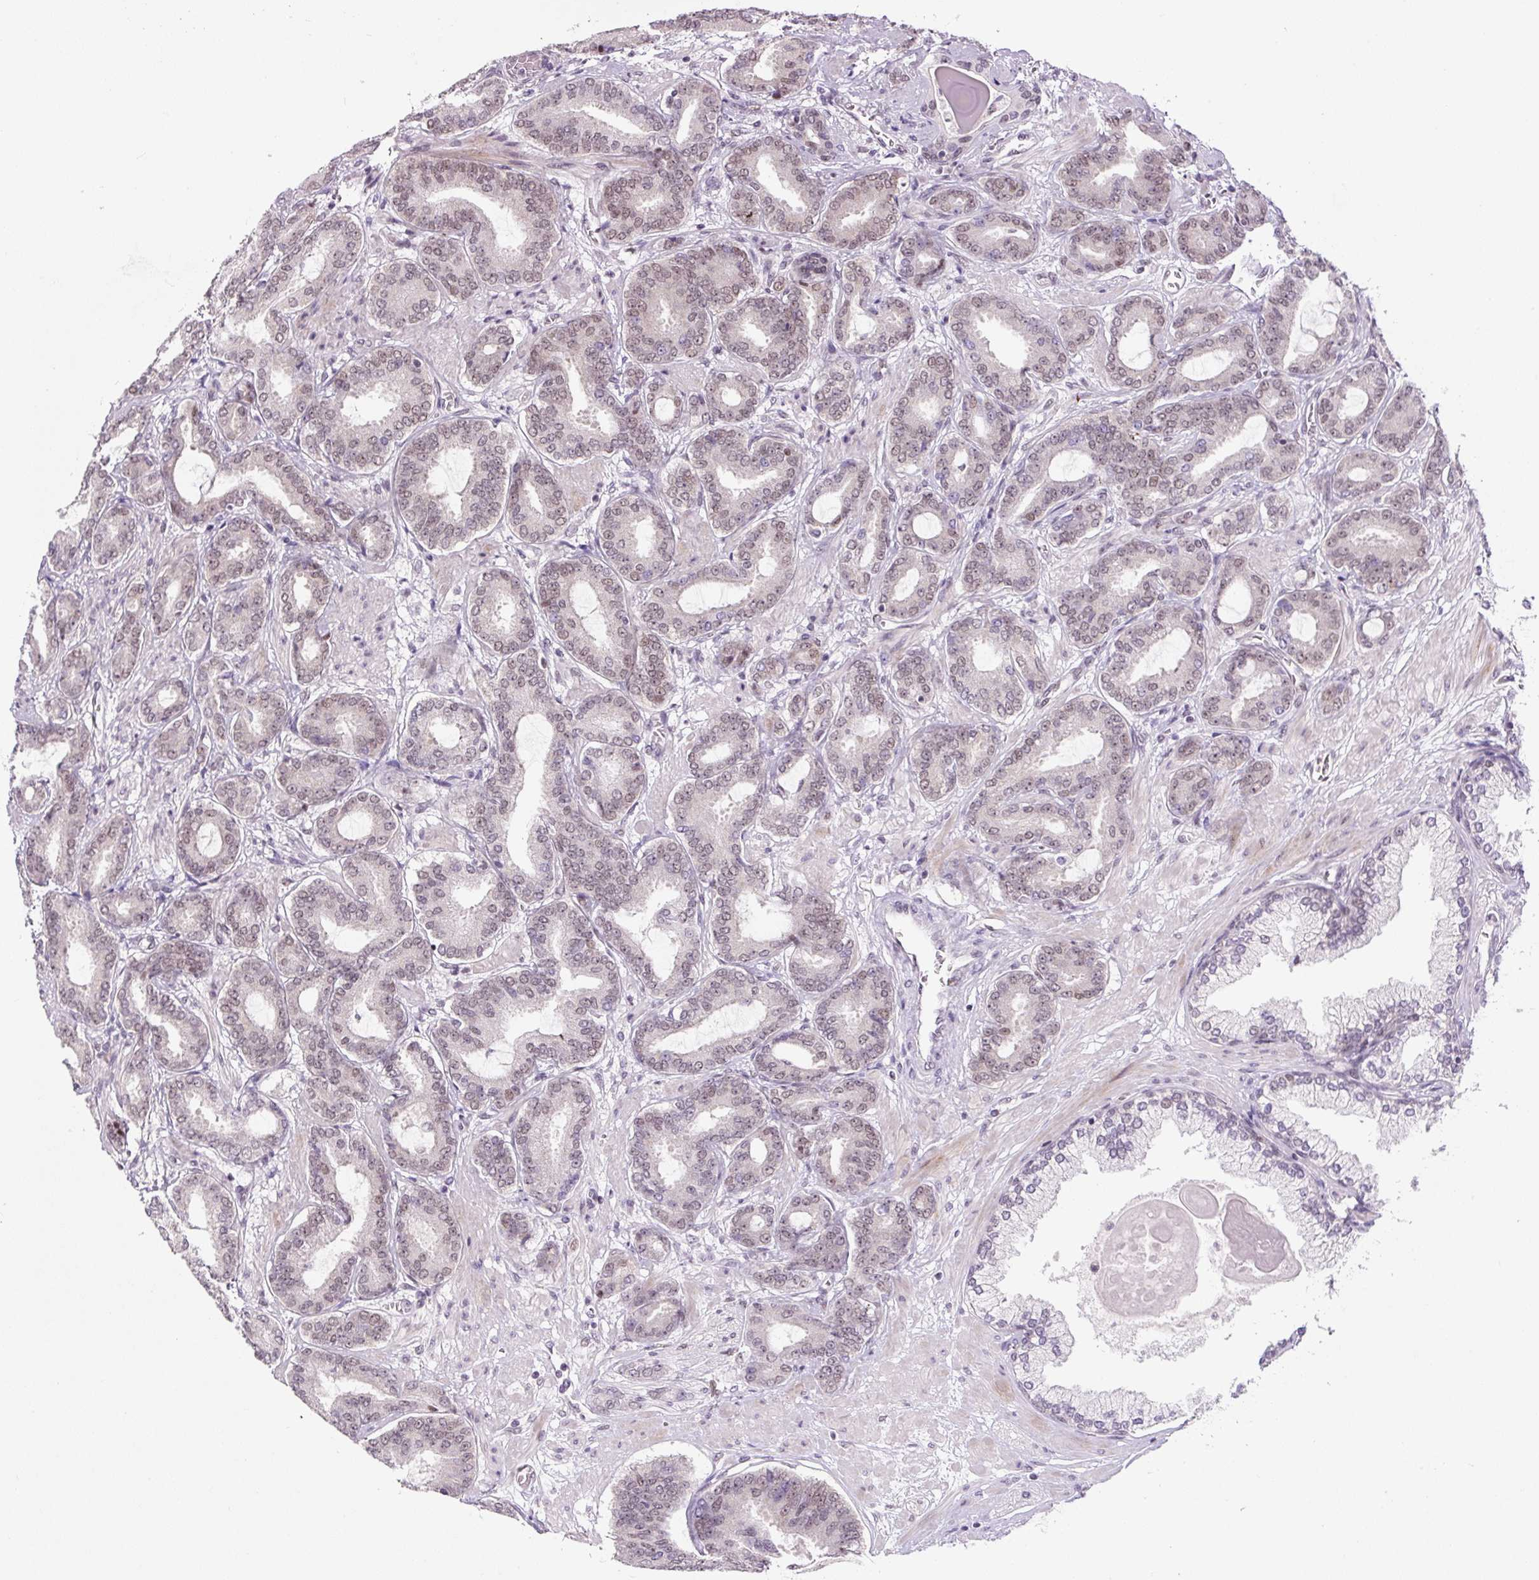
{"staining": {"intensity": "weak", "quantity": ">75%", "location": "nuclear"}, "tissue": "prostate cancer", "cell_type": "Tumor cells", "image_type": "cancer", "snomed": [{"axis": "morphology", "description": "Adenocarcinoma, Low grade"}, {"axis": "topography", "description": "Prostate and seminal vesicle, NOS"}], "caption": "DAB (3,3'-diaminobenzidine) immunohistochemical staining of human prostate adenocarcinoma (low-grade) displays weak nuclear protein staining in approximately >75% of tumor cells. The staining was performed using DAB to visualize the protein expression in brown, while the nuclei were stained in blue with hematoxylin (Magnification: 20x).", "gene": "FUS", "patient": {"sex": "male", "age": 61}}